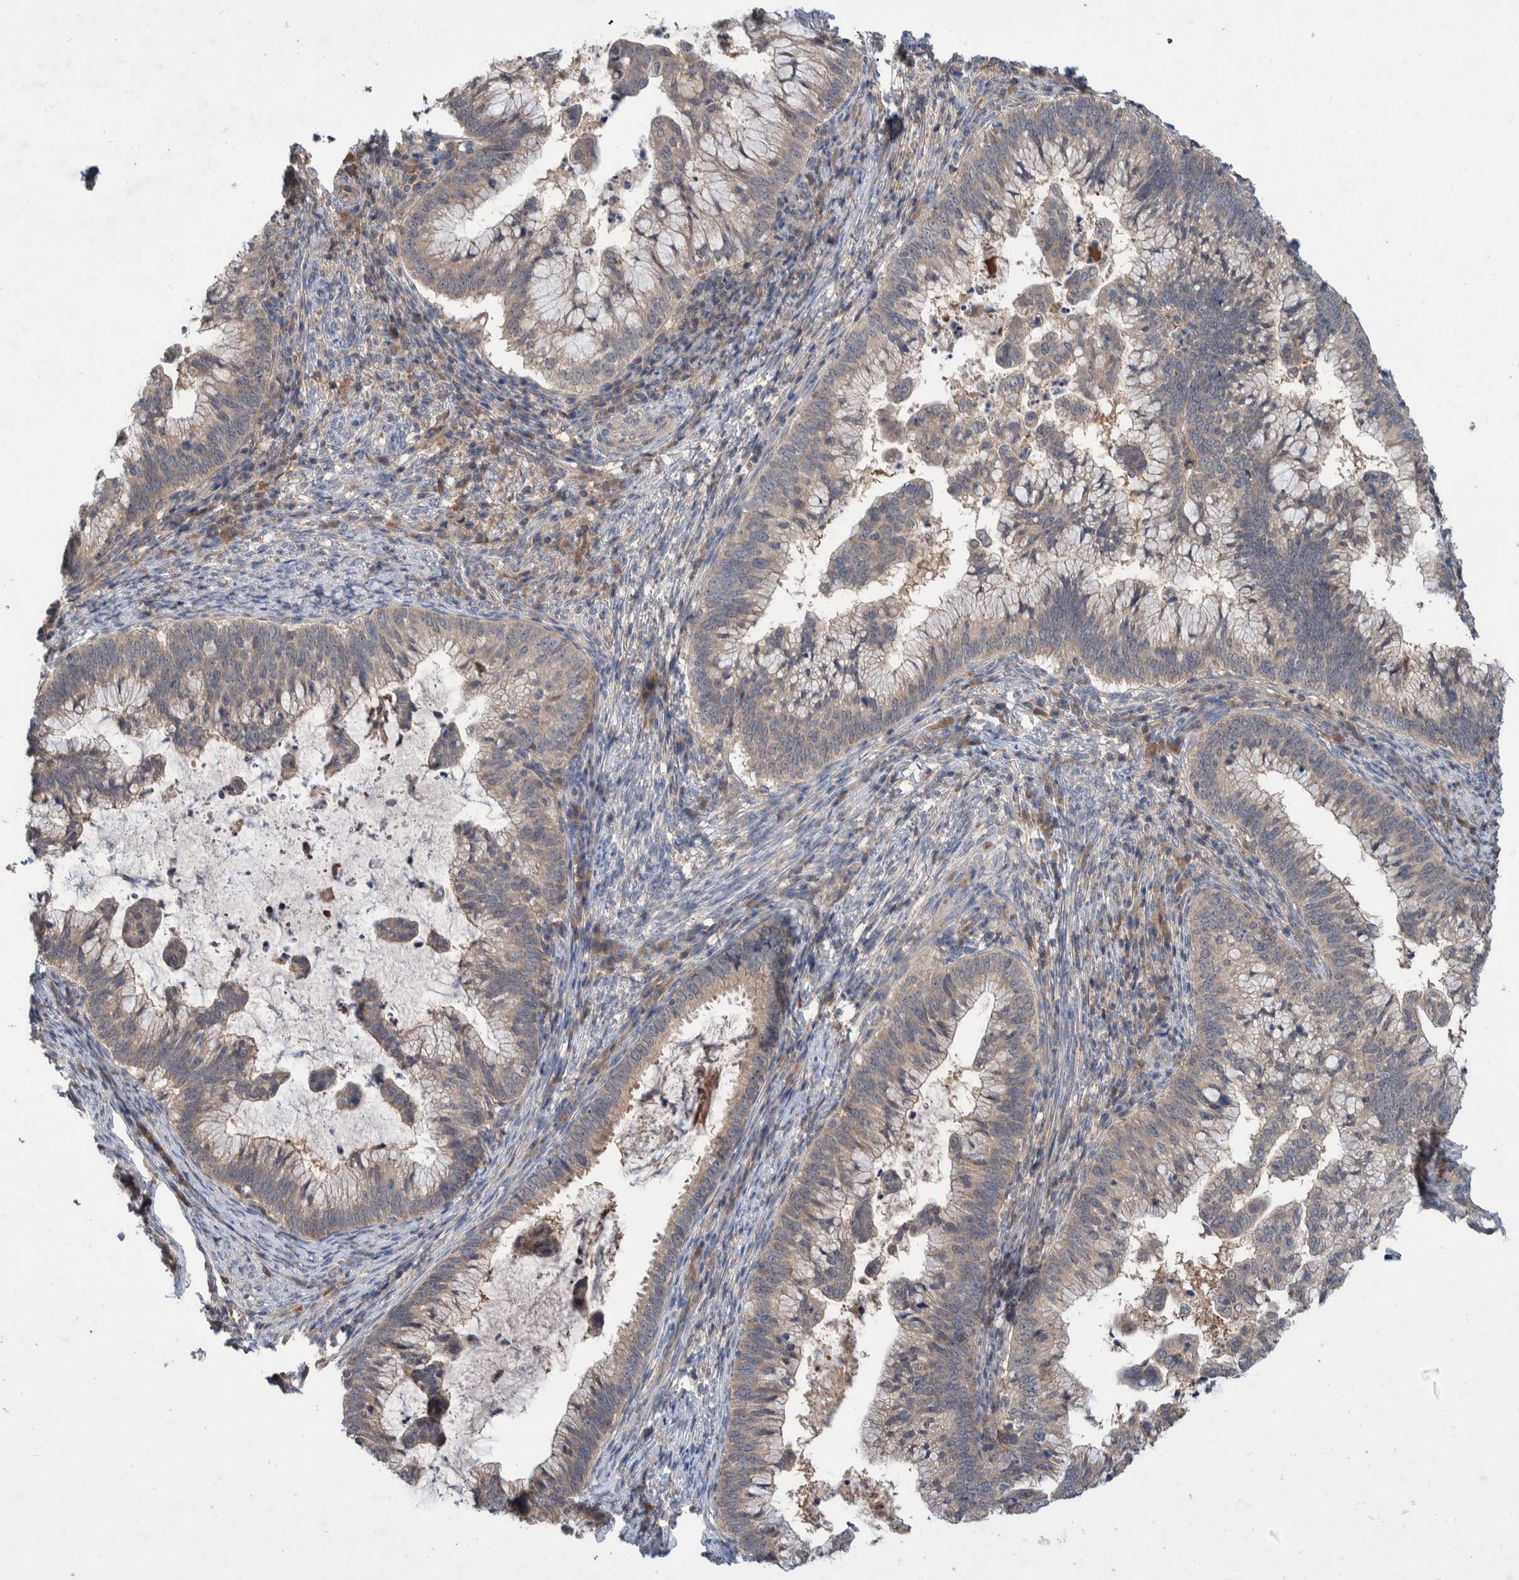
{"staining": {"intensity": "weak", "quantity": "25%-75%", "location": "cytoplasmic/membranous"}, "tissue": "cervical cancer", "cell_type": "Tumor cells", "image_type": "cancer", "snomed": [{"axis": "morphology", "description": "Adenocarcinoma, NOS"}, {"axis": "topography", "description": "Cervix"}], "caption": "Immunohistochemistry (IHC) of human adenocarcinoma (cervical) demonstrates low levels of weak cytoplasmic/membranous expression in approximately 25%-75% of tumor cells.", "gene": "PLPBP", "patient": {"sex": "female", "age": 36}}